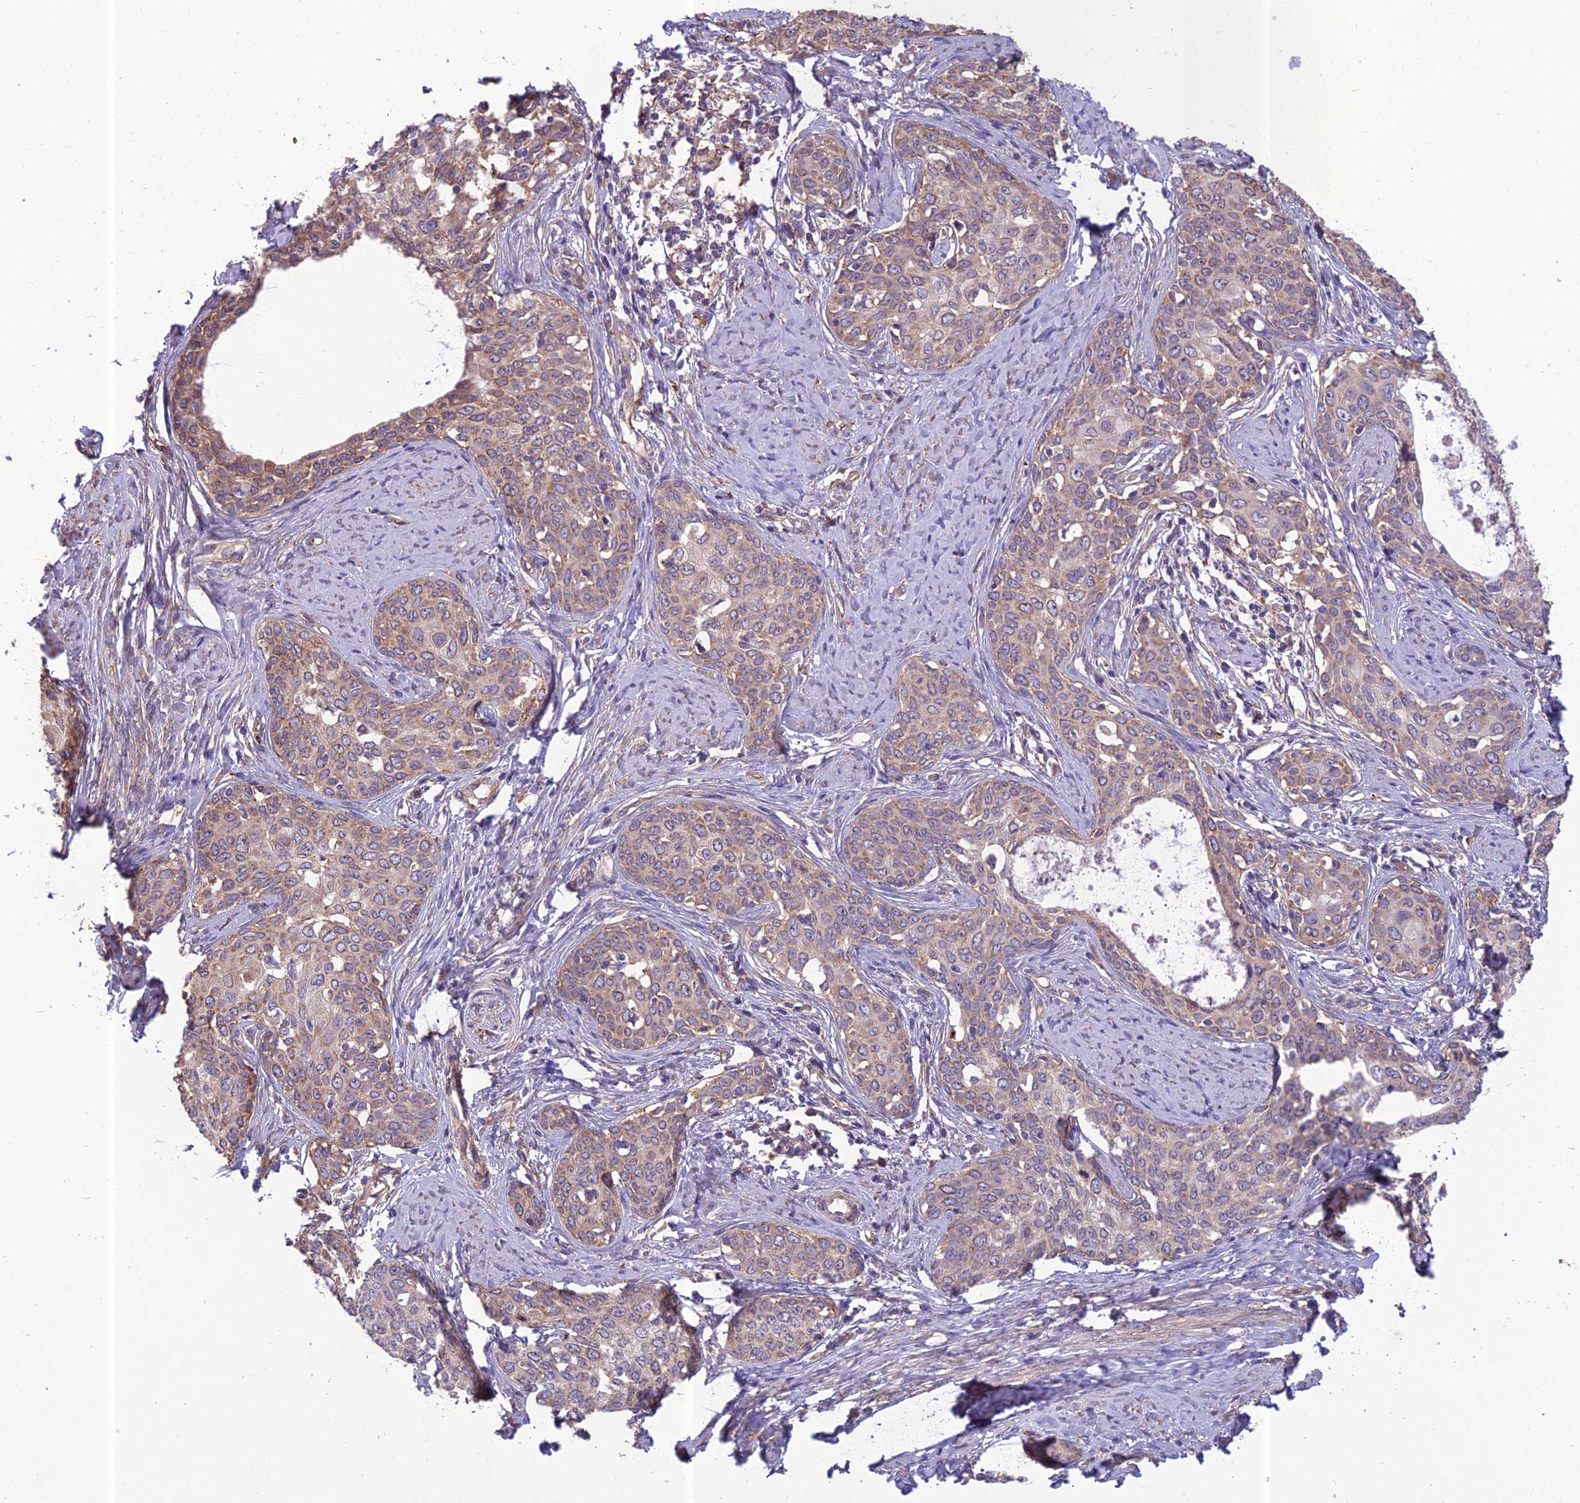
{"staining": {"intensity": "weak", "quantity": "25%-75%", "location": "cytoplasmic/membranous"}, "tissue": "cervical cancer", "cell_type": "Tumor cells", "image_type": "cancer", "snomed": [{"axis": "morphology", "description": "Squamous cell carcinoma, NOS"}, {"axis": "morphology", "description": "Adenocarcinoma, NOS"}, {"axis": "topography", "description": "Cervix"}], "caption": "Cervical cancer (squamous cell carcinoma) stained for a protein (brown) exhibits weak cytoplasmic/membranous positive expression in about 25%-75% of tumor cells.", "gene": "SPDL1", "patient": {"sex": "female", "age": 52}}